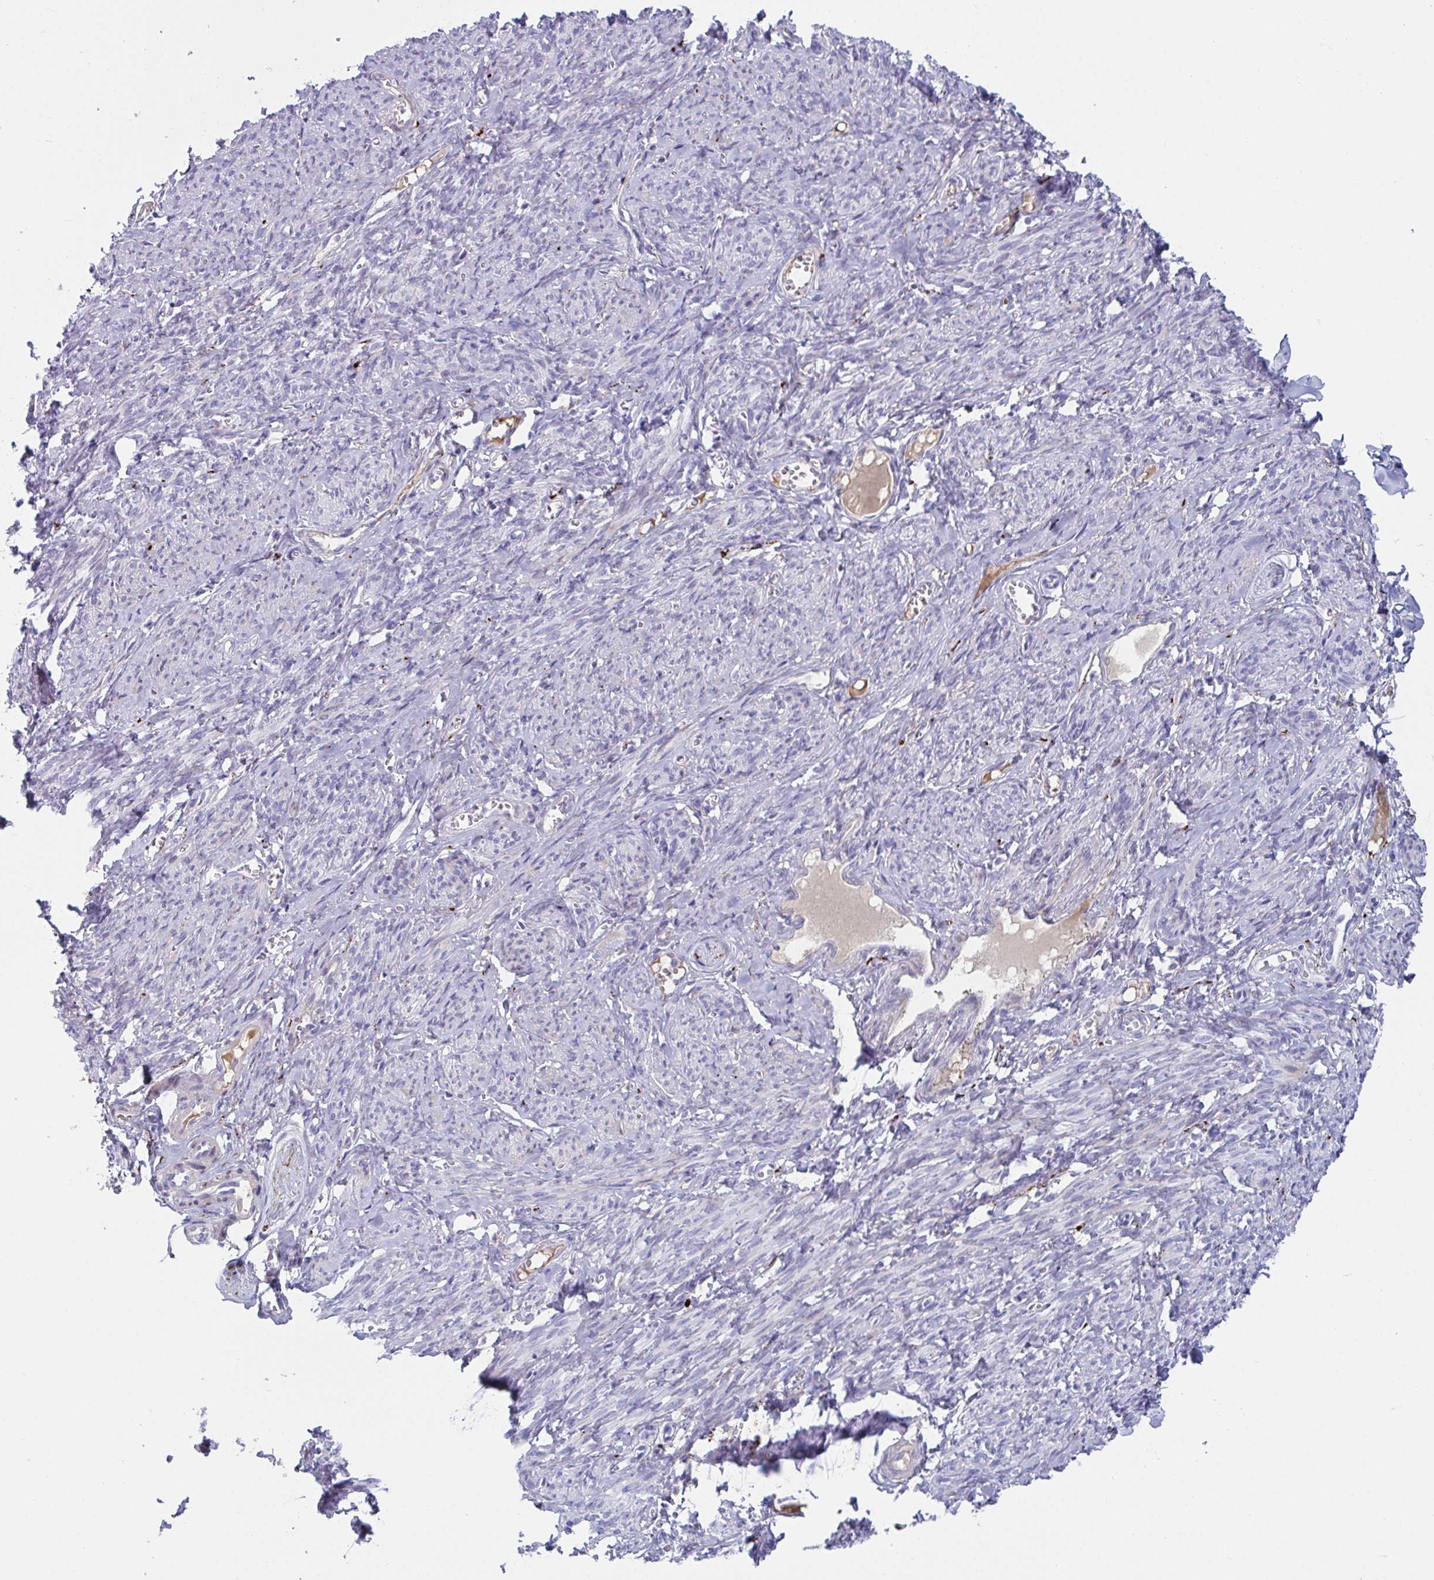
{"staining": {"intensity": "moderate", "quantity": "25%-75%", "location": "cytoplasmic/membranous"}, "tissue": "smooth muscle", "cell_type": "Smooth muscle cells", "image_type": "normal", "snomed": [{"axis": "morphology", "description": "Normal tissue, NOS"}, {"axis": "topography", "description": "Smooth muscle"}], "caption": "Immunohistochemistry (DAB (3,3'-diaminobenzidine)) staining of normal human smooth muscle reveals moderate cytoplasmic/membranous protein expression in approximately 25%-75% of smooth muscle cells.", "gene": "NPY", "patient": {"sex": "female", "age": 65}}